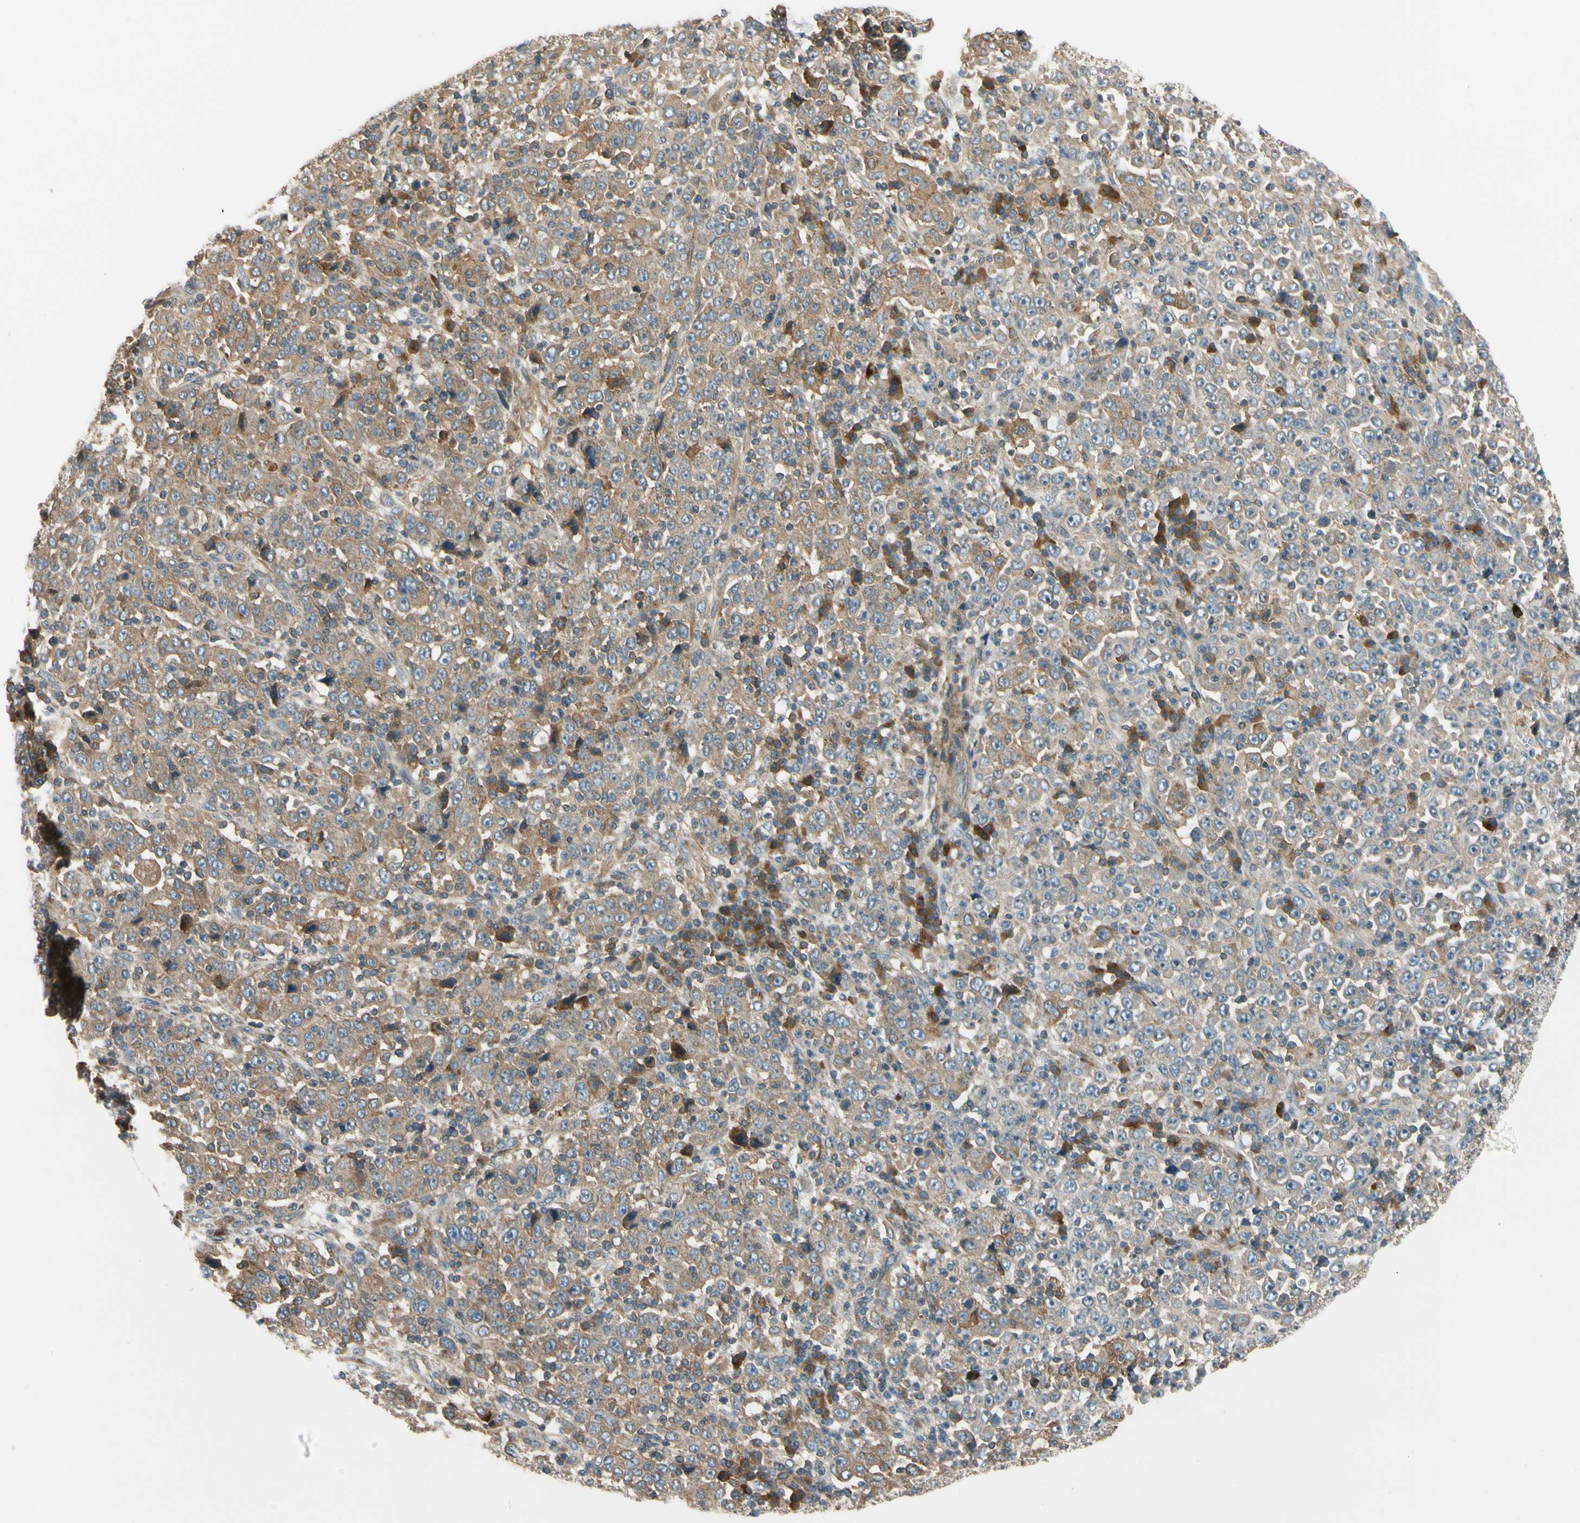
{"staining": {"intensity": "moderate", "quantity": ">75%", "location": "cytoplasmic/membranous"}, "tissue": "stomach cancer", "cell_type": "Tumor cells", "image_type": "cancer", "snomed": [{"axis": "morphology", "description": "Normal tissue, NOS"}, {"axis": "morphology", "description": "Adenocarcinoma, NOS"}, {"axis": "topography", "description": "Stomach, upper"}, {"axis": "topography", "description": "Stomach"}], "caption": "IHC (DAB) staining of human stomach cancer reveals moderate cytoplasmic/membranous protein positivity in about >75% of tumor cells.", "gene": "MST1R", "patient": {"sex": "male", "age": 59}}